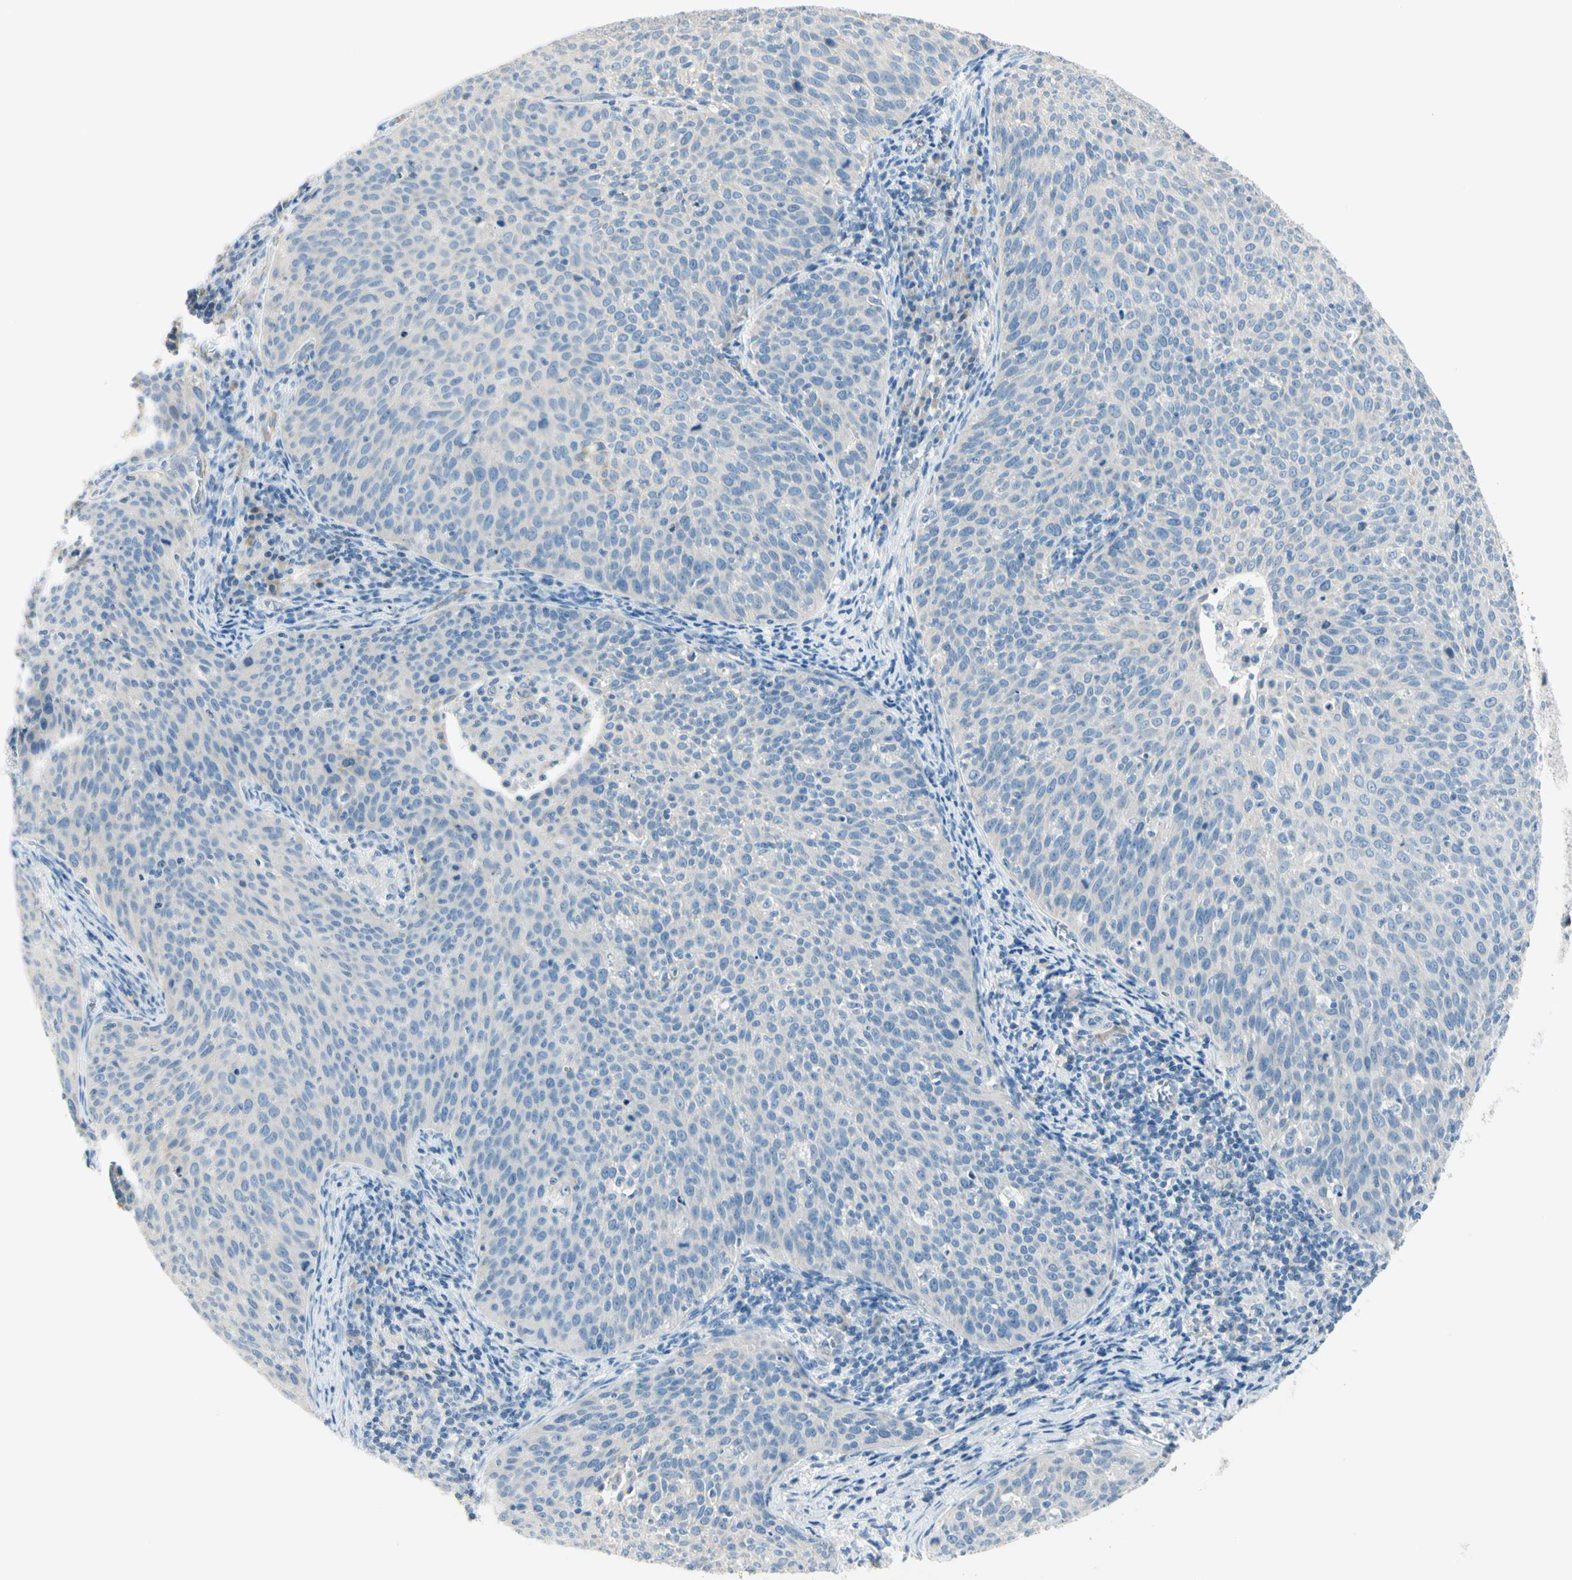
{"staining": {"intensity": "negative", "quantity": "none", "location": "none"}, "tissue": "cervical cancer", "cell_type": "Tumor cells", "image_type": "cancer", "snomed": [{"axis": "morphology", "description": "Squamous cell carcinoma, NOS"}, {"axis": "topography", "description": "Cervix"}], "caption": "An immunohistochemistry (IHC) histopathology image of squamous cell carcinoma (cervical) is shown. There is no staining in tumor cells of squamous cell carcinoma (cervical).", "gene": "SLC6A15", "patient": {"sex": "female", "age": 38}}